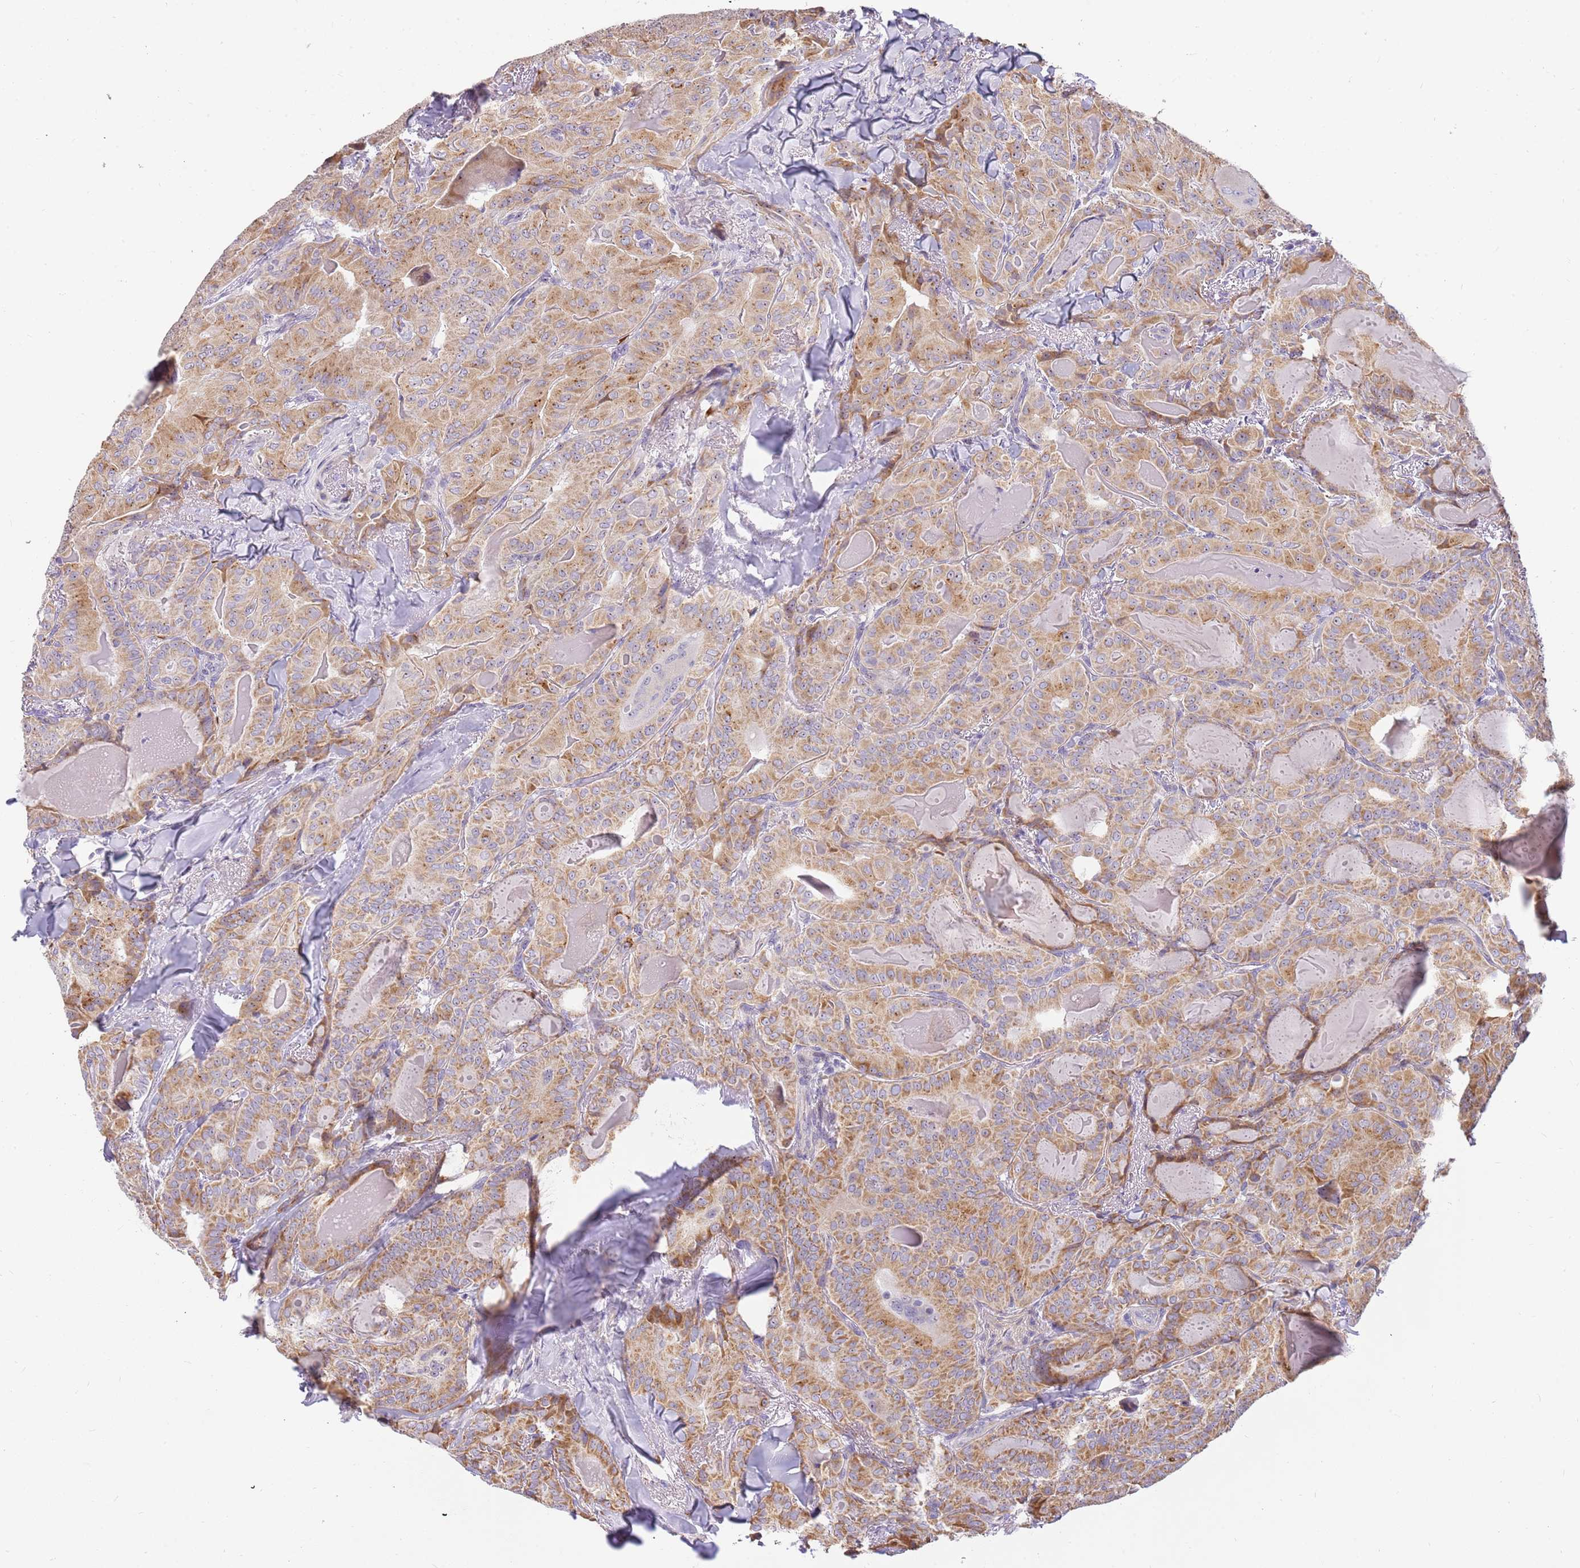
{"staining": {"intensity": "moderate", "quantity": ">75%", "location": "cytoplasmic/membranous"}, "tissue": "thyroid cancer", "cell_type": "Tumor cells", "image_type": "cancer", "snomed": [{"axis": "morphology", "description": "Papillary adenocarcinoma, NOS"}, {"axis": "topography", "description": "Thyroid gland"}], "caption": "High-magnification brightfield microscopy of papillary adenocarcinoma (thyroid) stained with DAB (brown) and counterstained with hematoxylin (blue). tumor cells exhibit moderate cytoplasmic/membranous expression is identified in about>75% of cells.", "gene": "DNAJA3", "patient": {"sex": "female", "age": 68}}